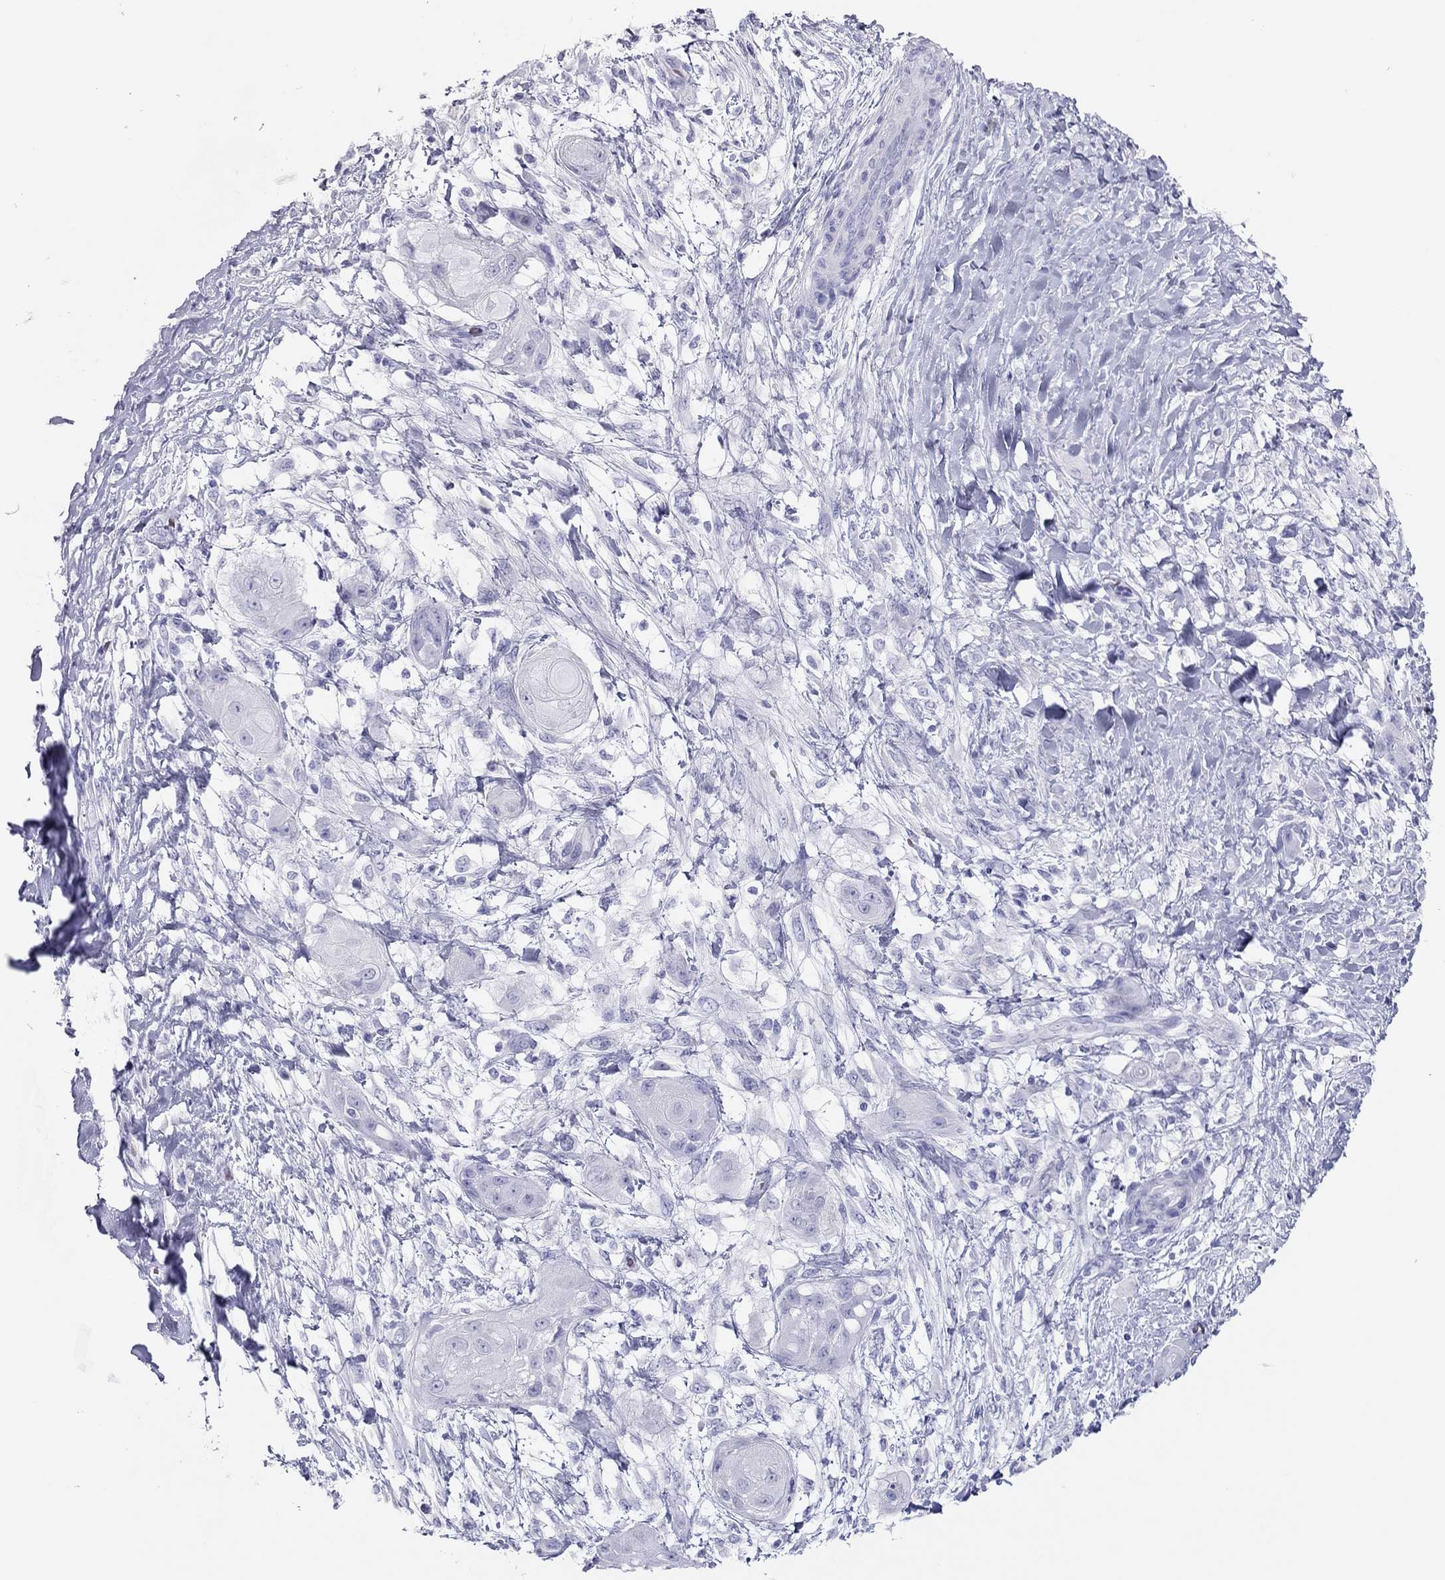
{"staining": {"intensity": "negative", "quantity": "none", "location": "none"}, "tissue": "skin cancer", "cell_type": "Tumor cells", "image_type": "cancer", "snomed": [{"axis": "morphology", "description": "Squamous cell carcinoma, NOS"}, {"axis": "topography", "description": "Skin"}], "caption": "Protein analysis of skin cancer exhibits no significant positivity in tumor cells.", "gene": "TSHB", "patient": {"sex": "male", "age": 62}}